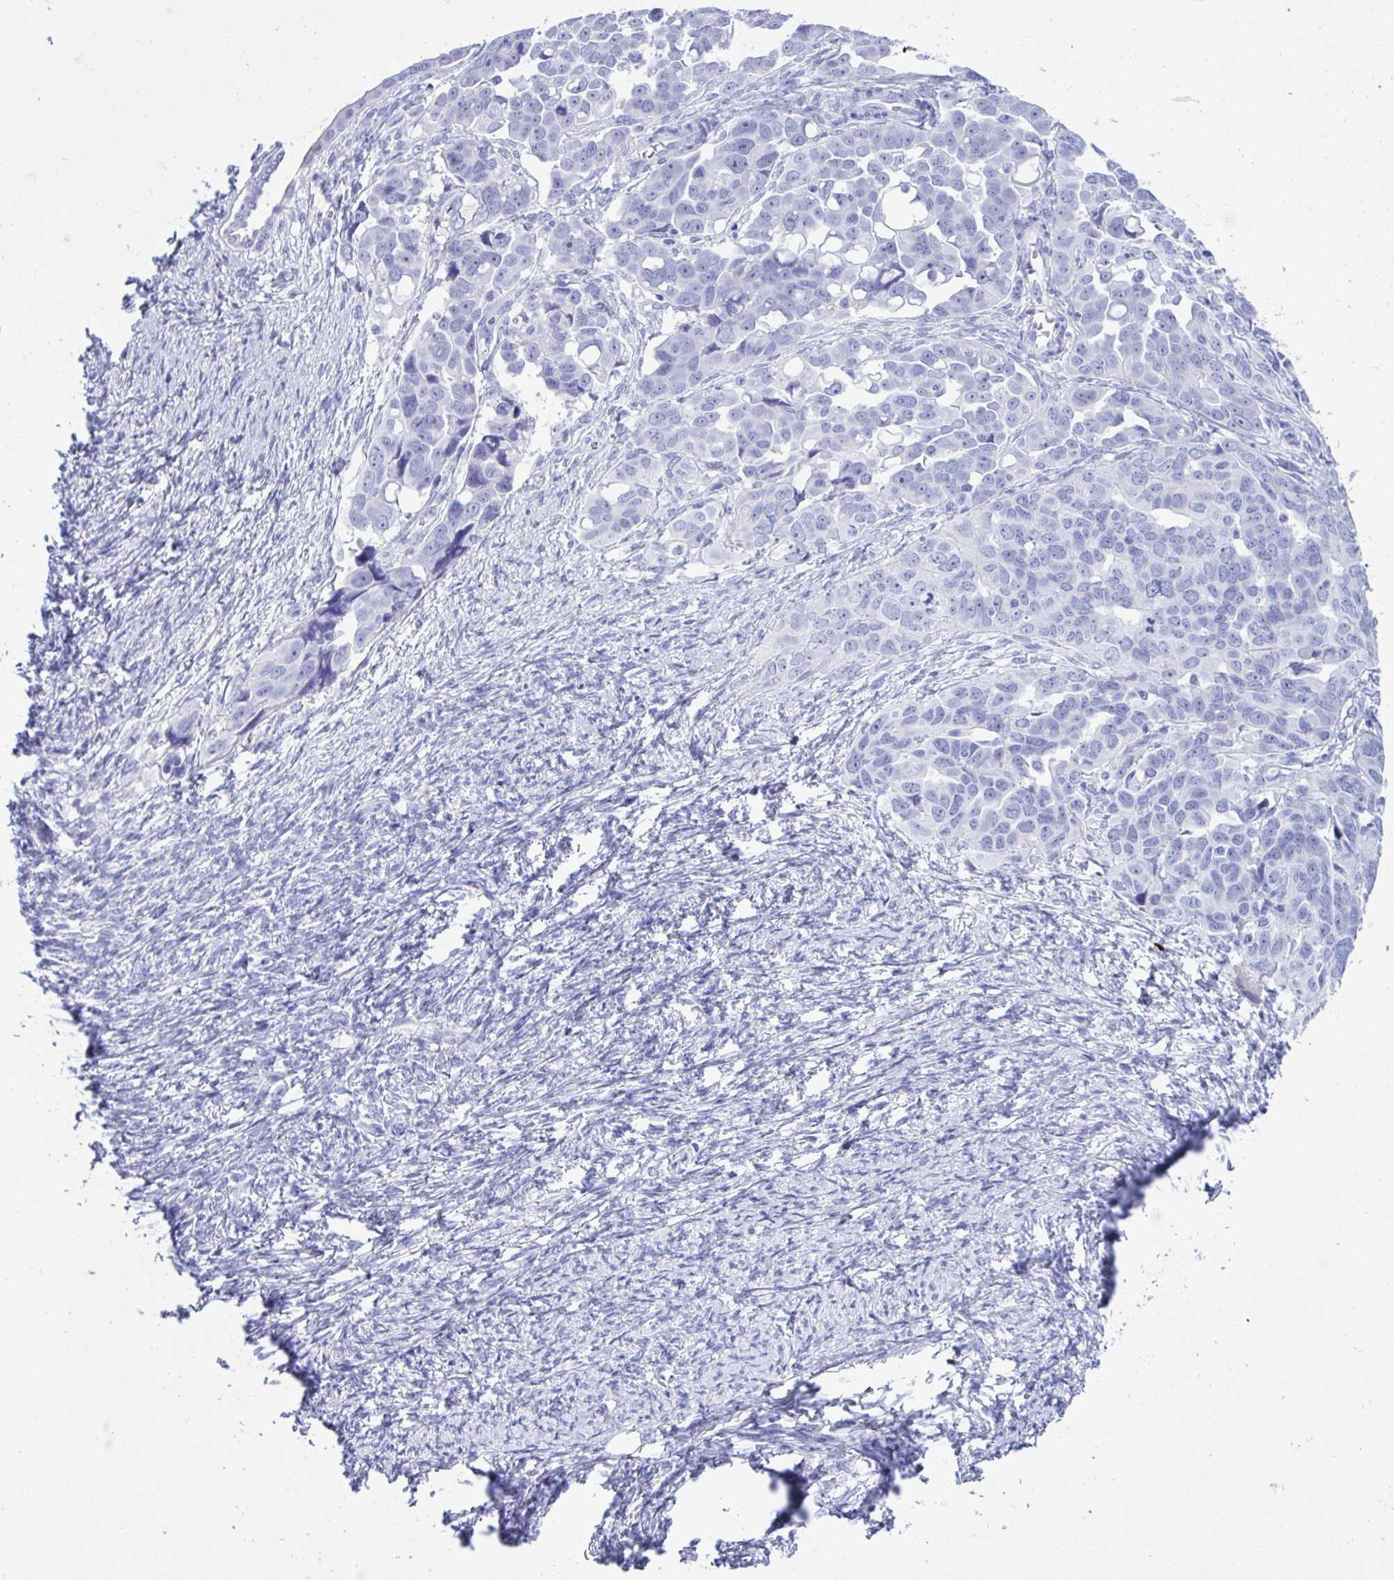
{"staining": {"intensity": "negative", "quantity": "none", "location": "none"}, "tissue": "ovarian cancer", "cell_type": "Tumor cells", "image_type": "cancer", "snomed": [{"axis": "morphology", "description": "Cystadenocarcinoma, serous, NOS"}, {"axis": "topography", "description": "Ovary"}], "caption": "Ovarian serous cystadenocarcinoma was stained to show a protein in brown. There is no significant expression in tumor cells.", "gene": "BEX5", "patient": {"sex": "female", "age": 59}}